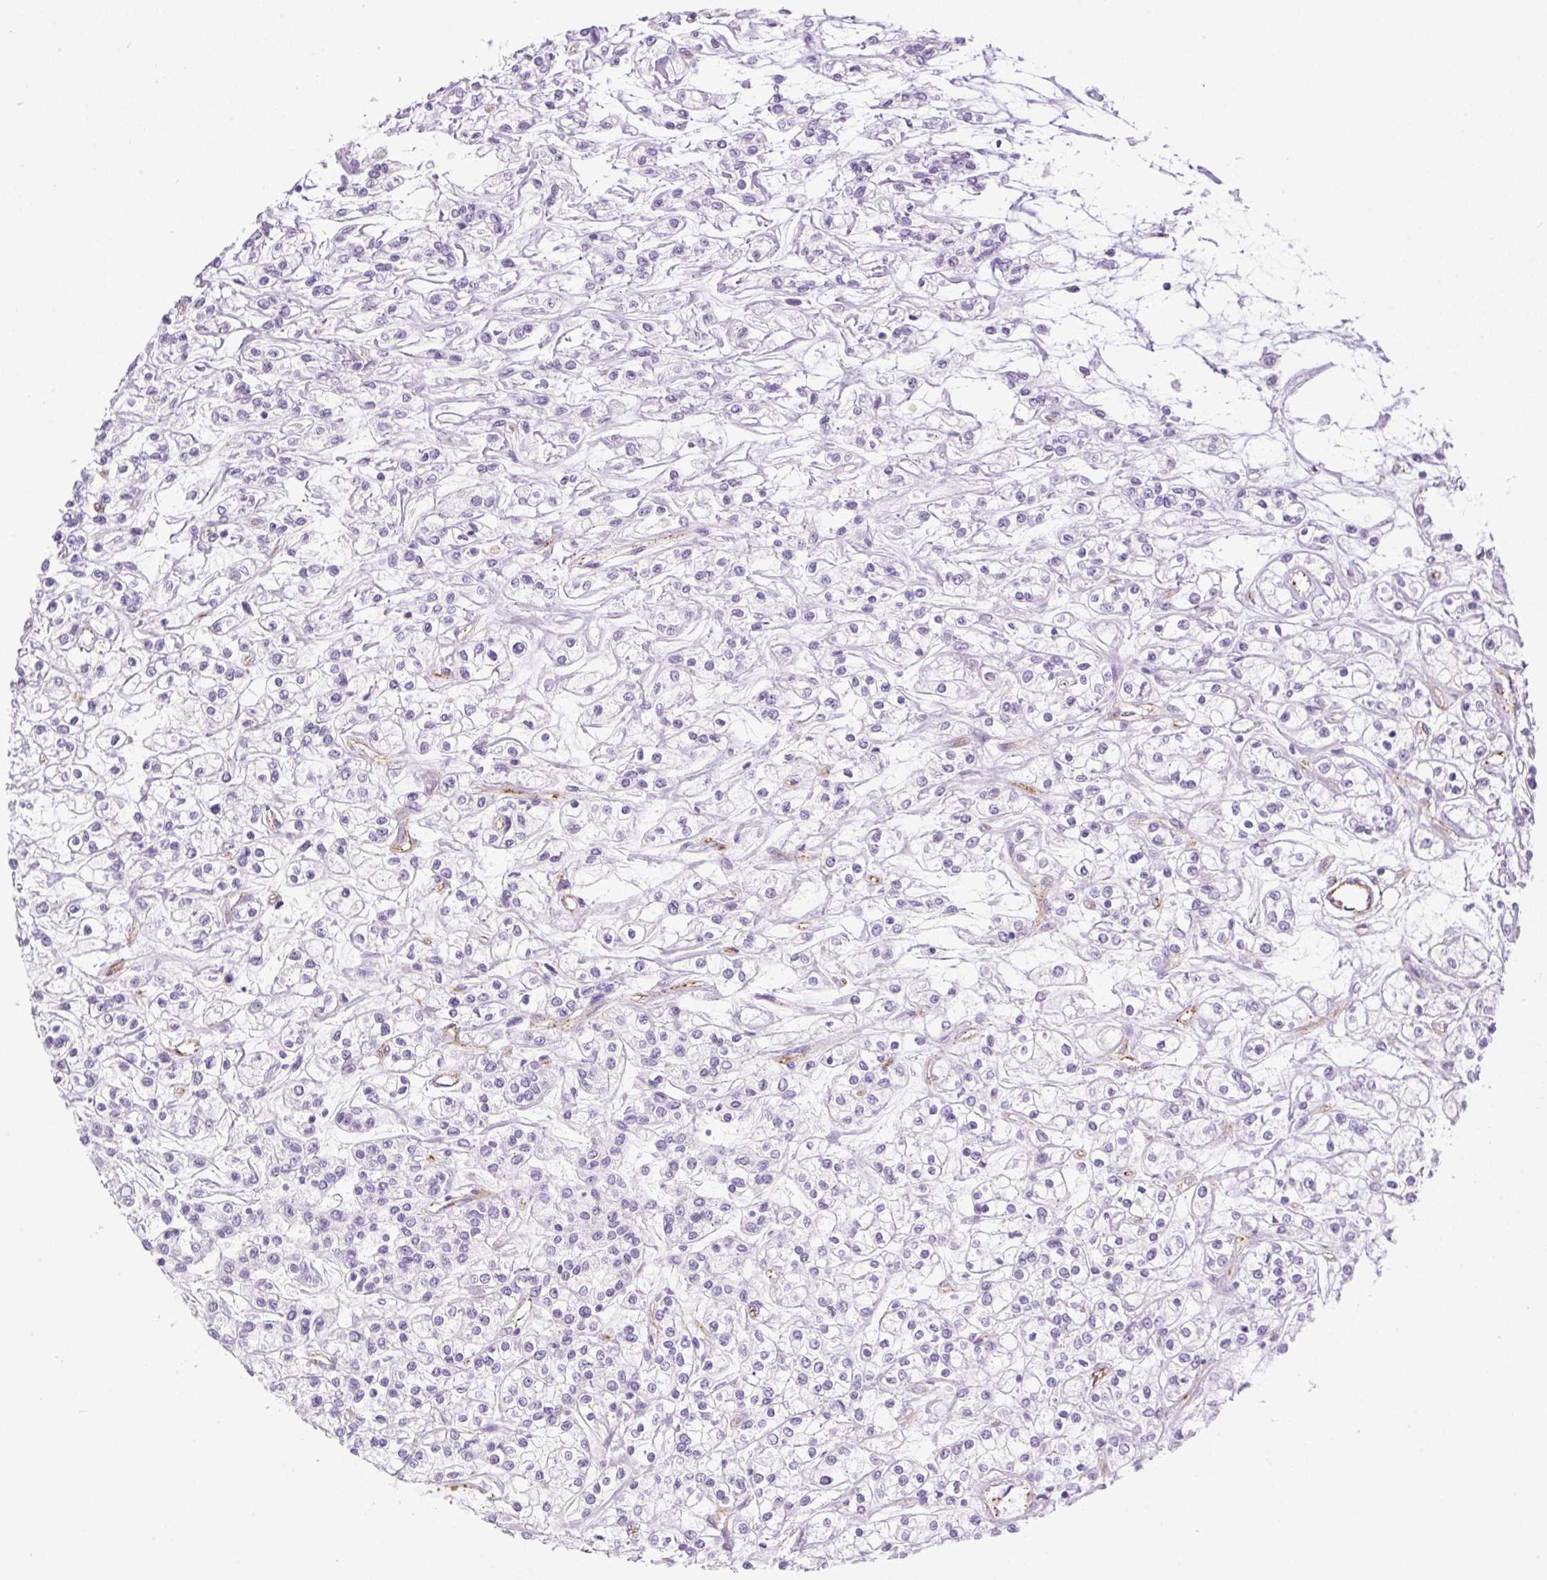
{"staining": {"intensity": "negative", "quantity": "none", "location": "none"}, "tissue": "renal cancer", "cell_type": "Tumor cells", "image_type": "cancer", "snomed": [{"axis": "morphology", "description": "Adenocarcinoma, NOS"}, {"axis": "topography", "description": "Kidney"}], "caption": "This histopathology image is of renal adenocarcinoma stained with IHC to label a protein in brown with the nuclei are counter-stained blue. There is no staining in tumor cells.", "gene": "EHD3", "patient": {"sex": "female", "age": 59}}